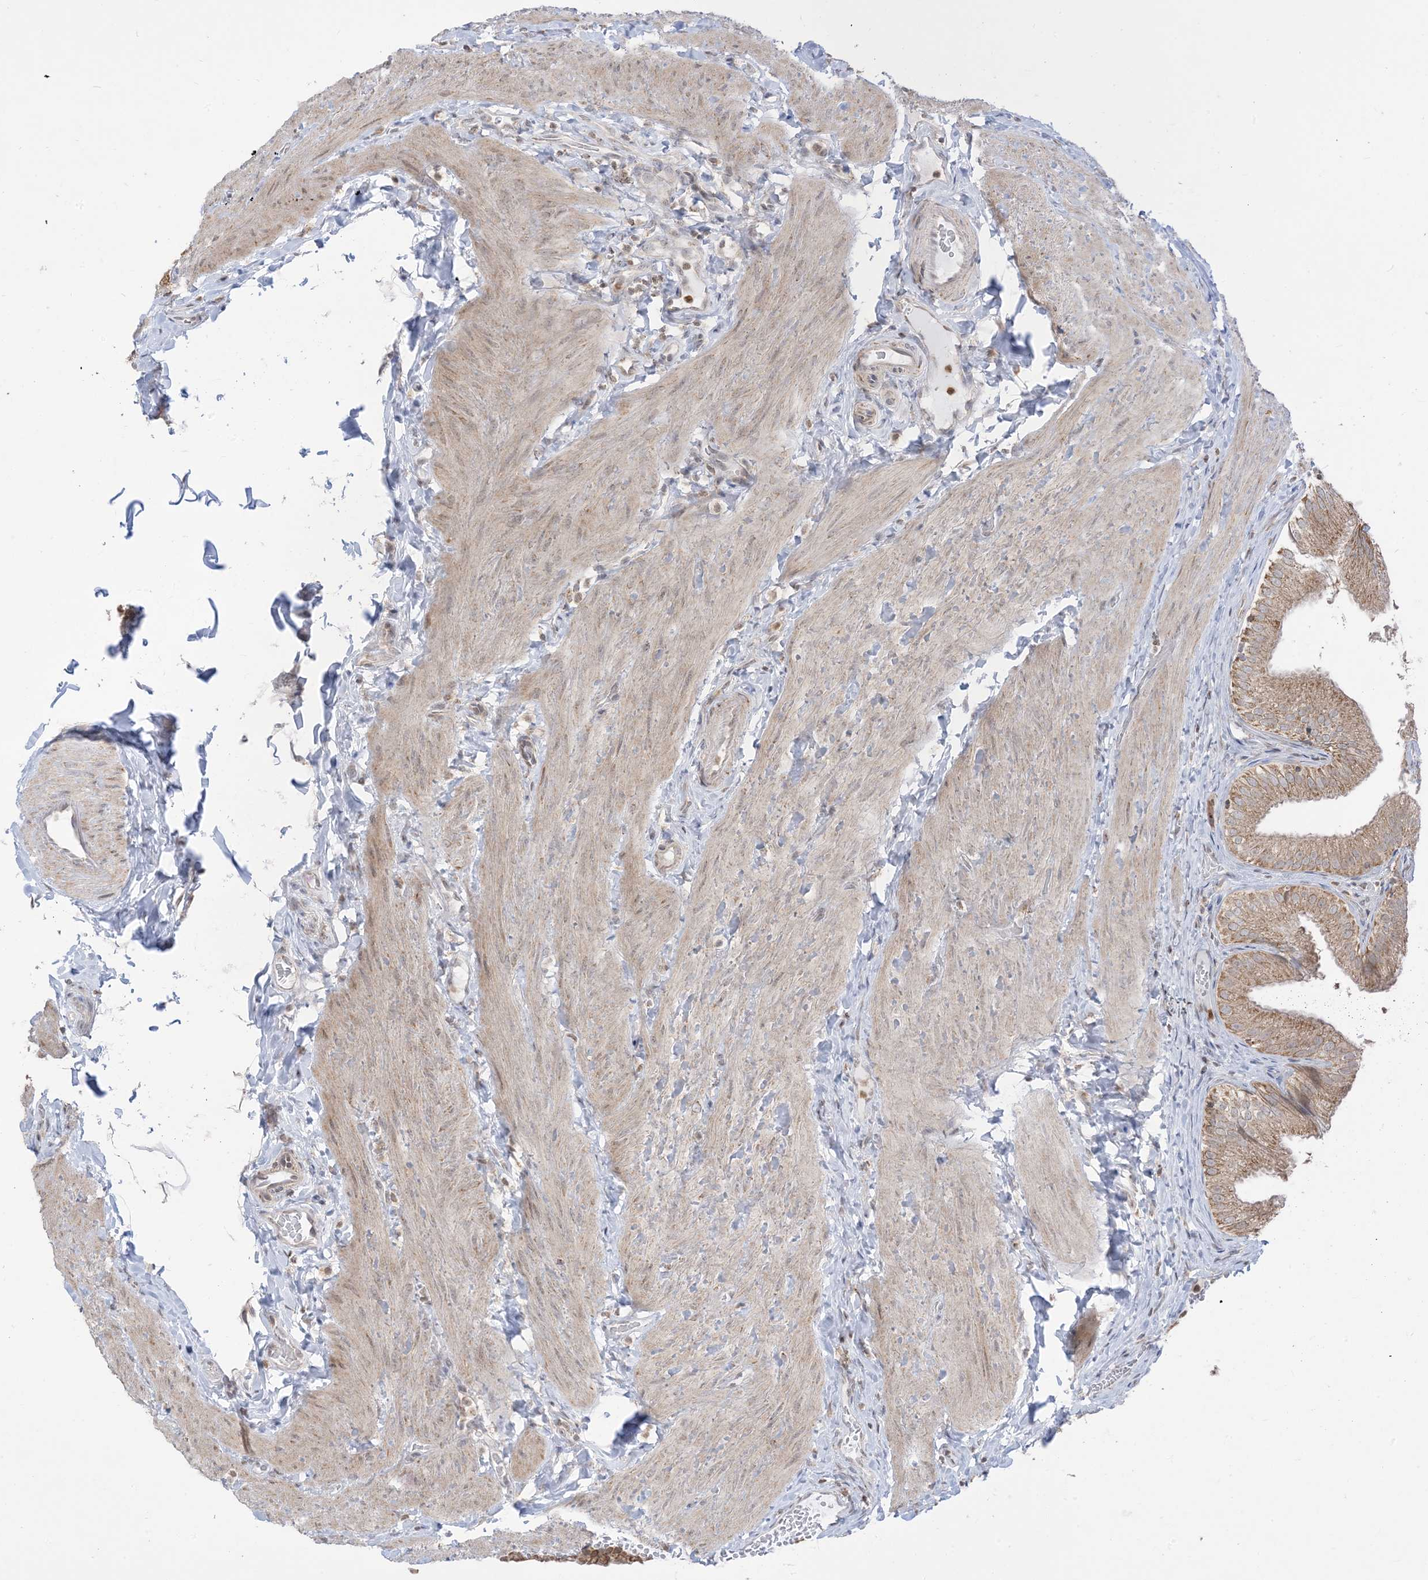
{"staining": {"intensity": "moderate", "quantity": ">75%", "location": "cytoplasmic/membranous"}, "tissue": "gallbladder", "cell_type": "Glandular cells", "image_type": "normal", "snomed": [{"axis": "morphology", "description": "Normal tissue, NOS"}, {"axis": "topography", "description": "Gallbladder"}], "caption": "Gallbladder stained for a protein reveals moderate cytoplasmic/membranous positivity in glandular cells.", "gene": "KANSL3", "patient": {"sex": "female", "age": 30}}